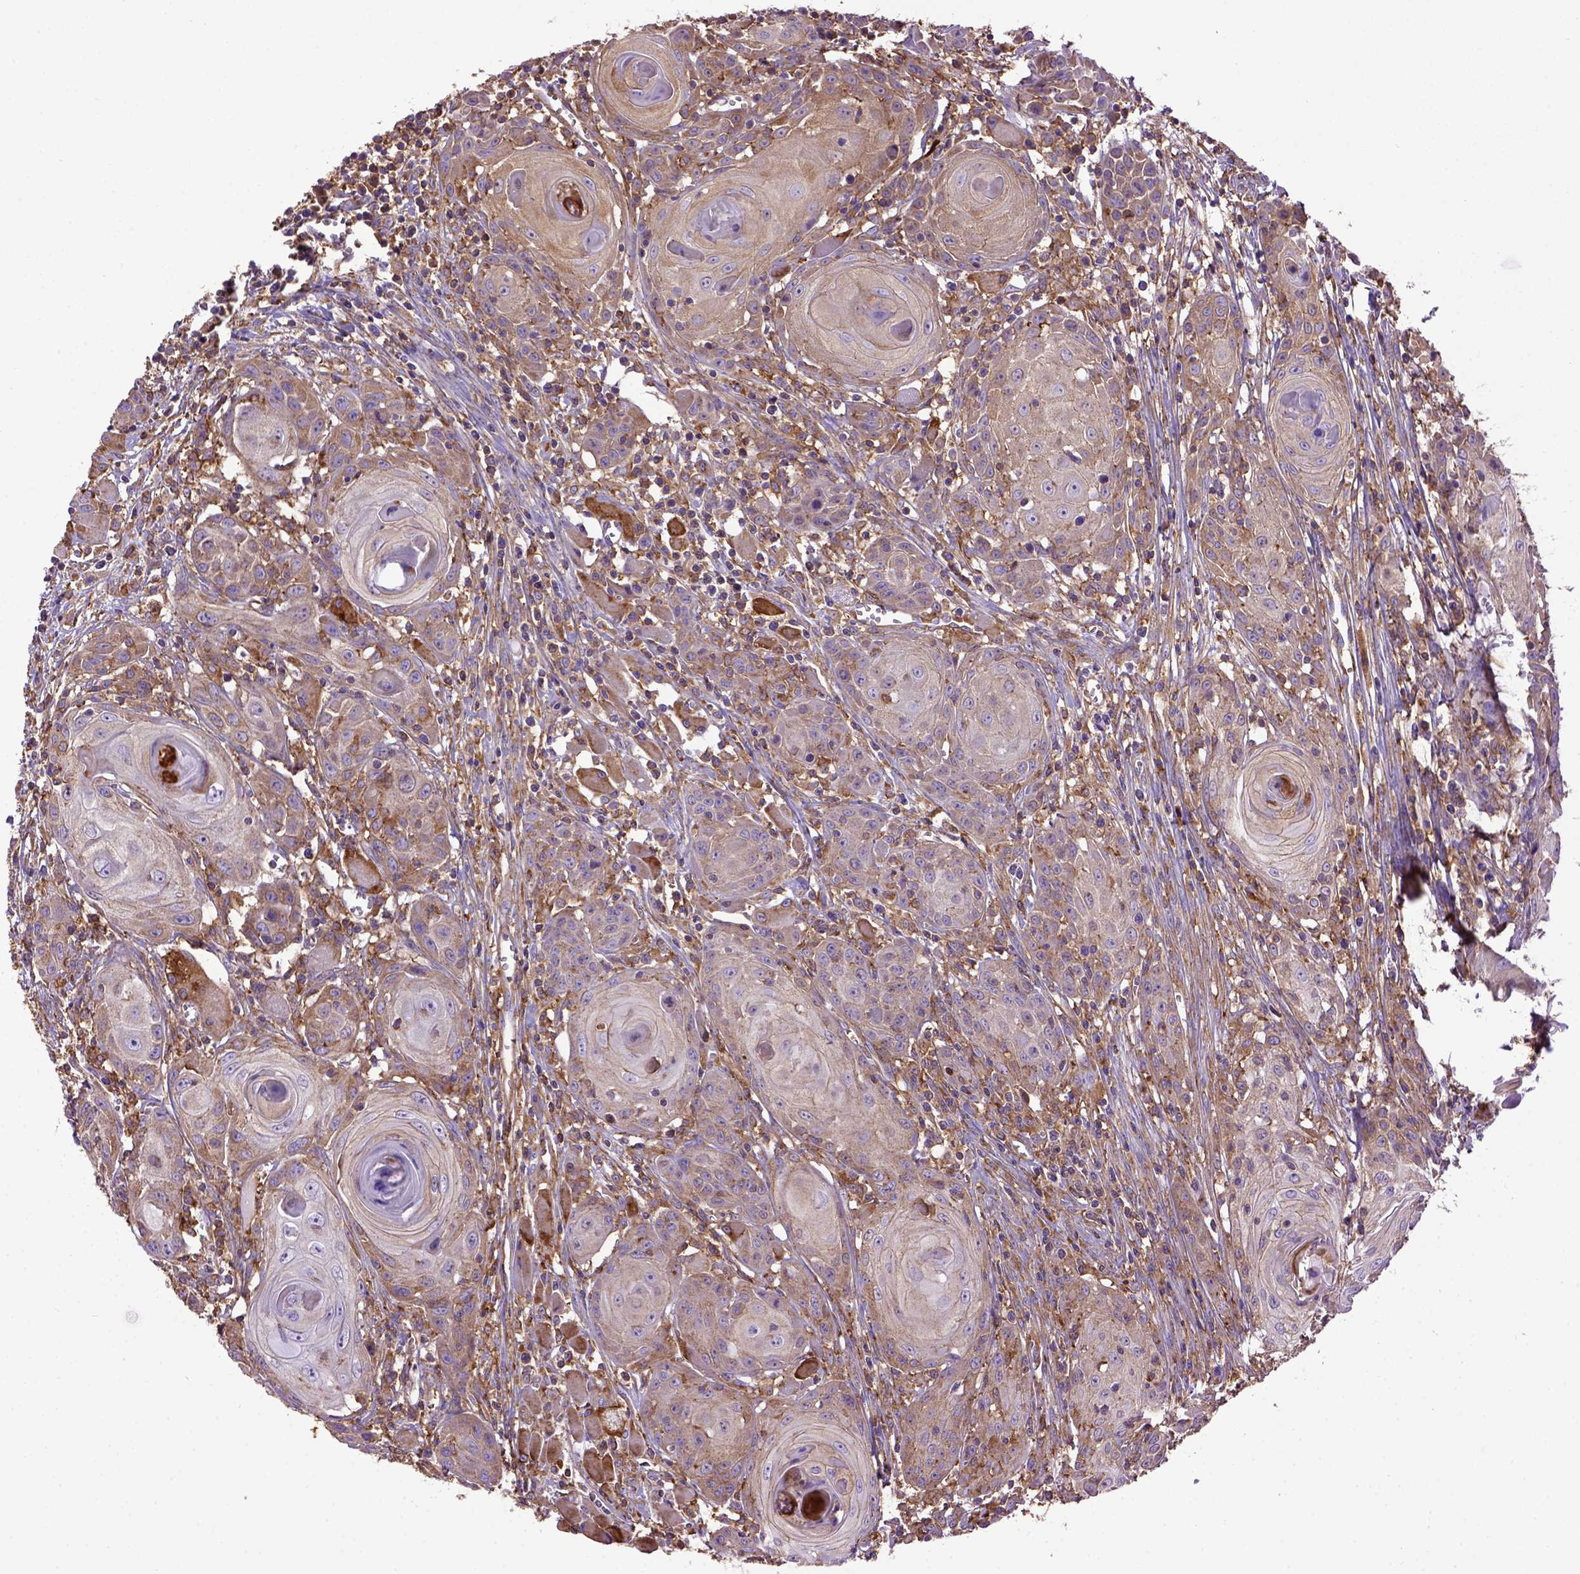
{"staining": {"intensity": "weak", "quantity": ">75%", "location": "cytoplasmic/membranous"}, "tissue": "head and neck cancer", "cell_type": "Tumor cells", "image_type": "cancer", "snomed": [{"axis": "morphology", "description": "Squamous cell carcinoma, NOS"}, {"axis": "topography", "description": "Head-Neck"}], "caption": "Protein expression analysis of head and neck cancer exhibits weak cytoplasmic/membranous positivity in approximately >75% of tumor cells. Using DAB (brown) and hematoxylin (blue) stains, captured at high magnification using brightfield microscopy.", "gene": "MVP", "patient": {"sex": "female", "age": 80}}